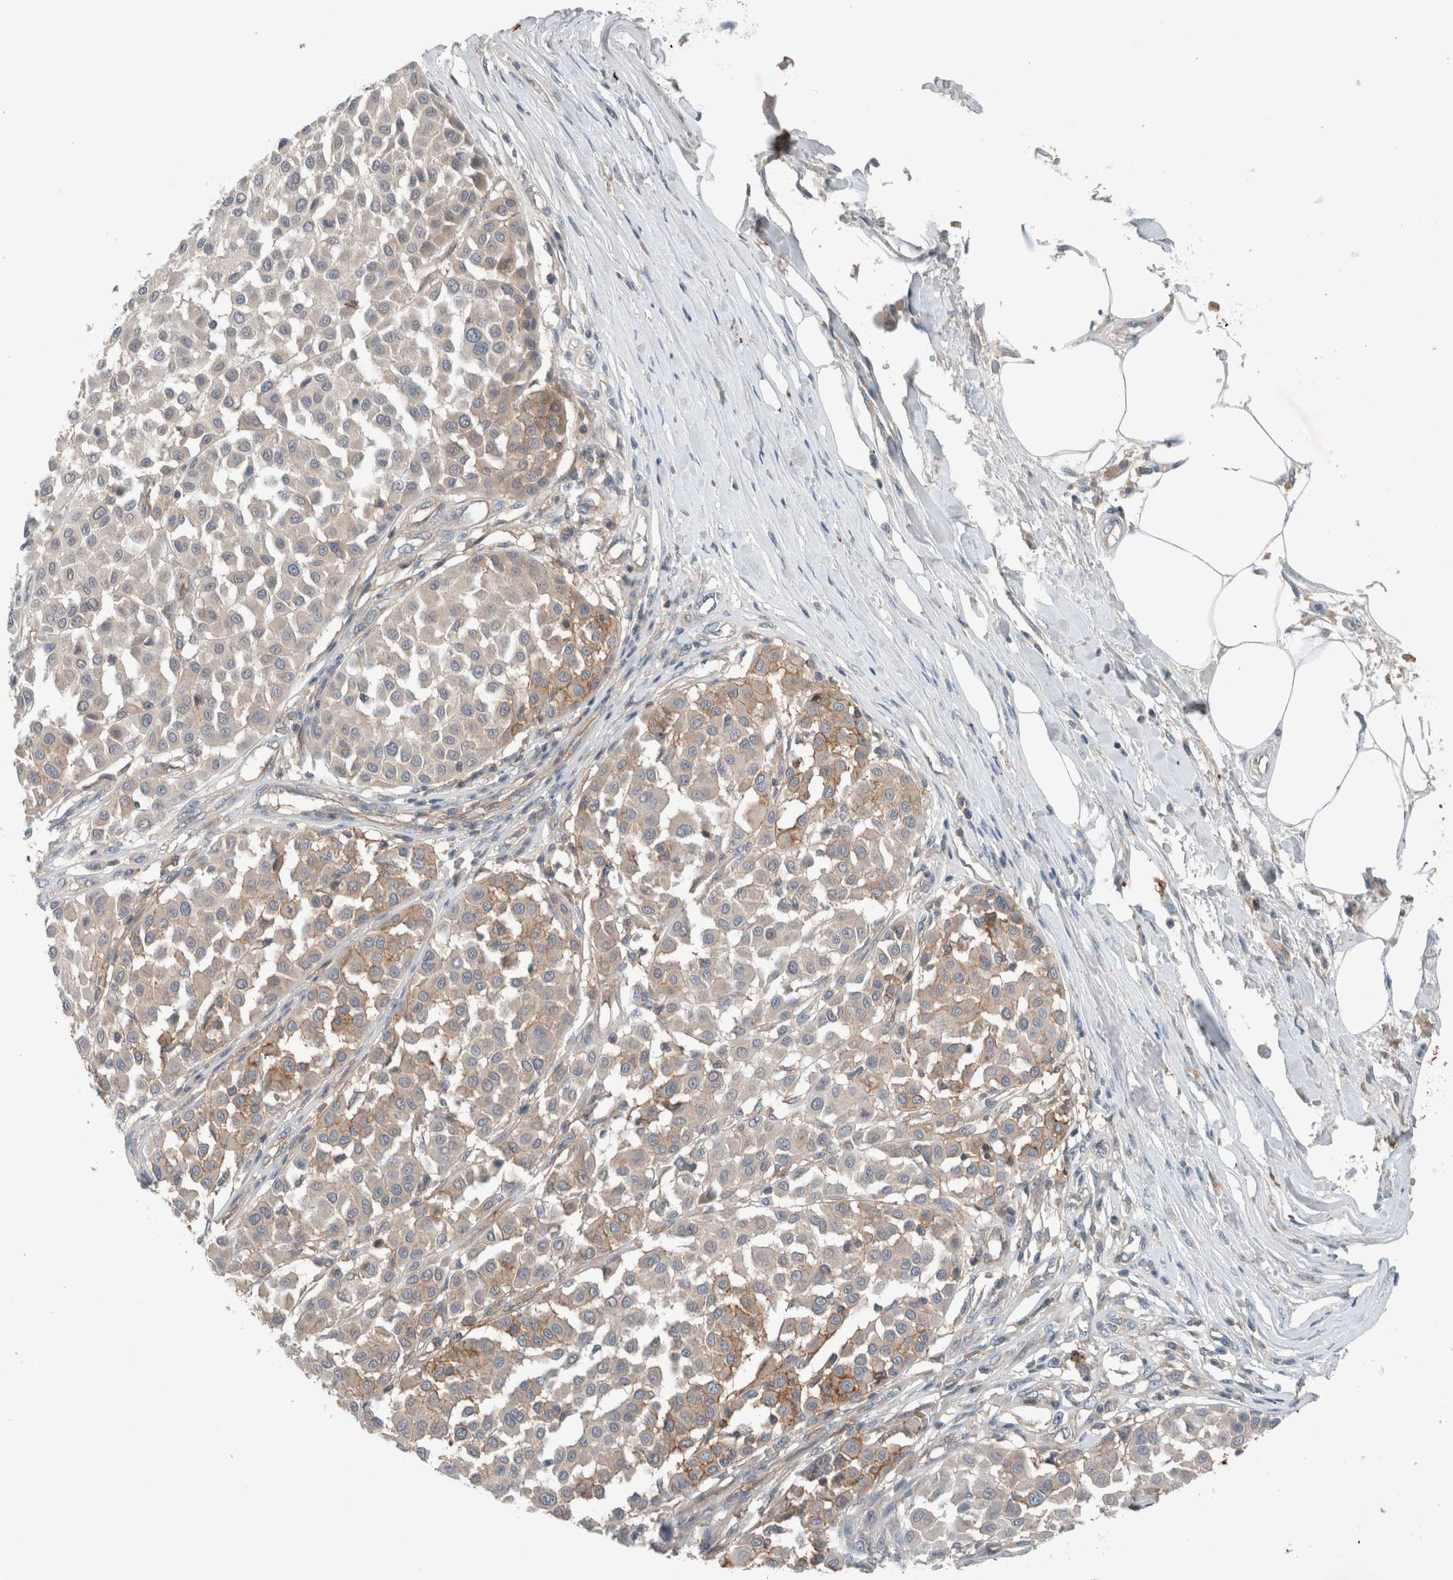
{"staining": {"intensity": "weak", "quantity": "<25%", "location": "cytoplasmic/membranous"}, "tissue": "melanoma", "cell_type": "Tumor cells", "image_type": "cancer", "snomed": [{"axis": "morphology", "description": "Malignant melanoma, Metastatic site"}, {"axis": "topography", "description": "Soft tissue"}], "caption": "Melanoma was stained to show a protein in brown. There is no significant expression in tumor cells.", "gene": "UGCG", "patient": {"sex": "male", "age": 41}}